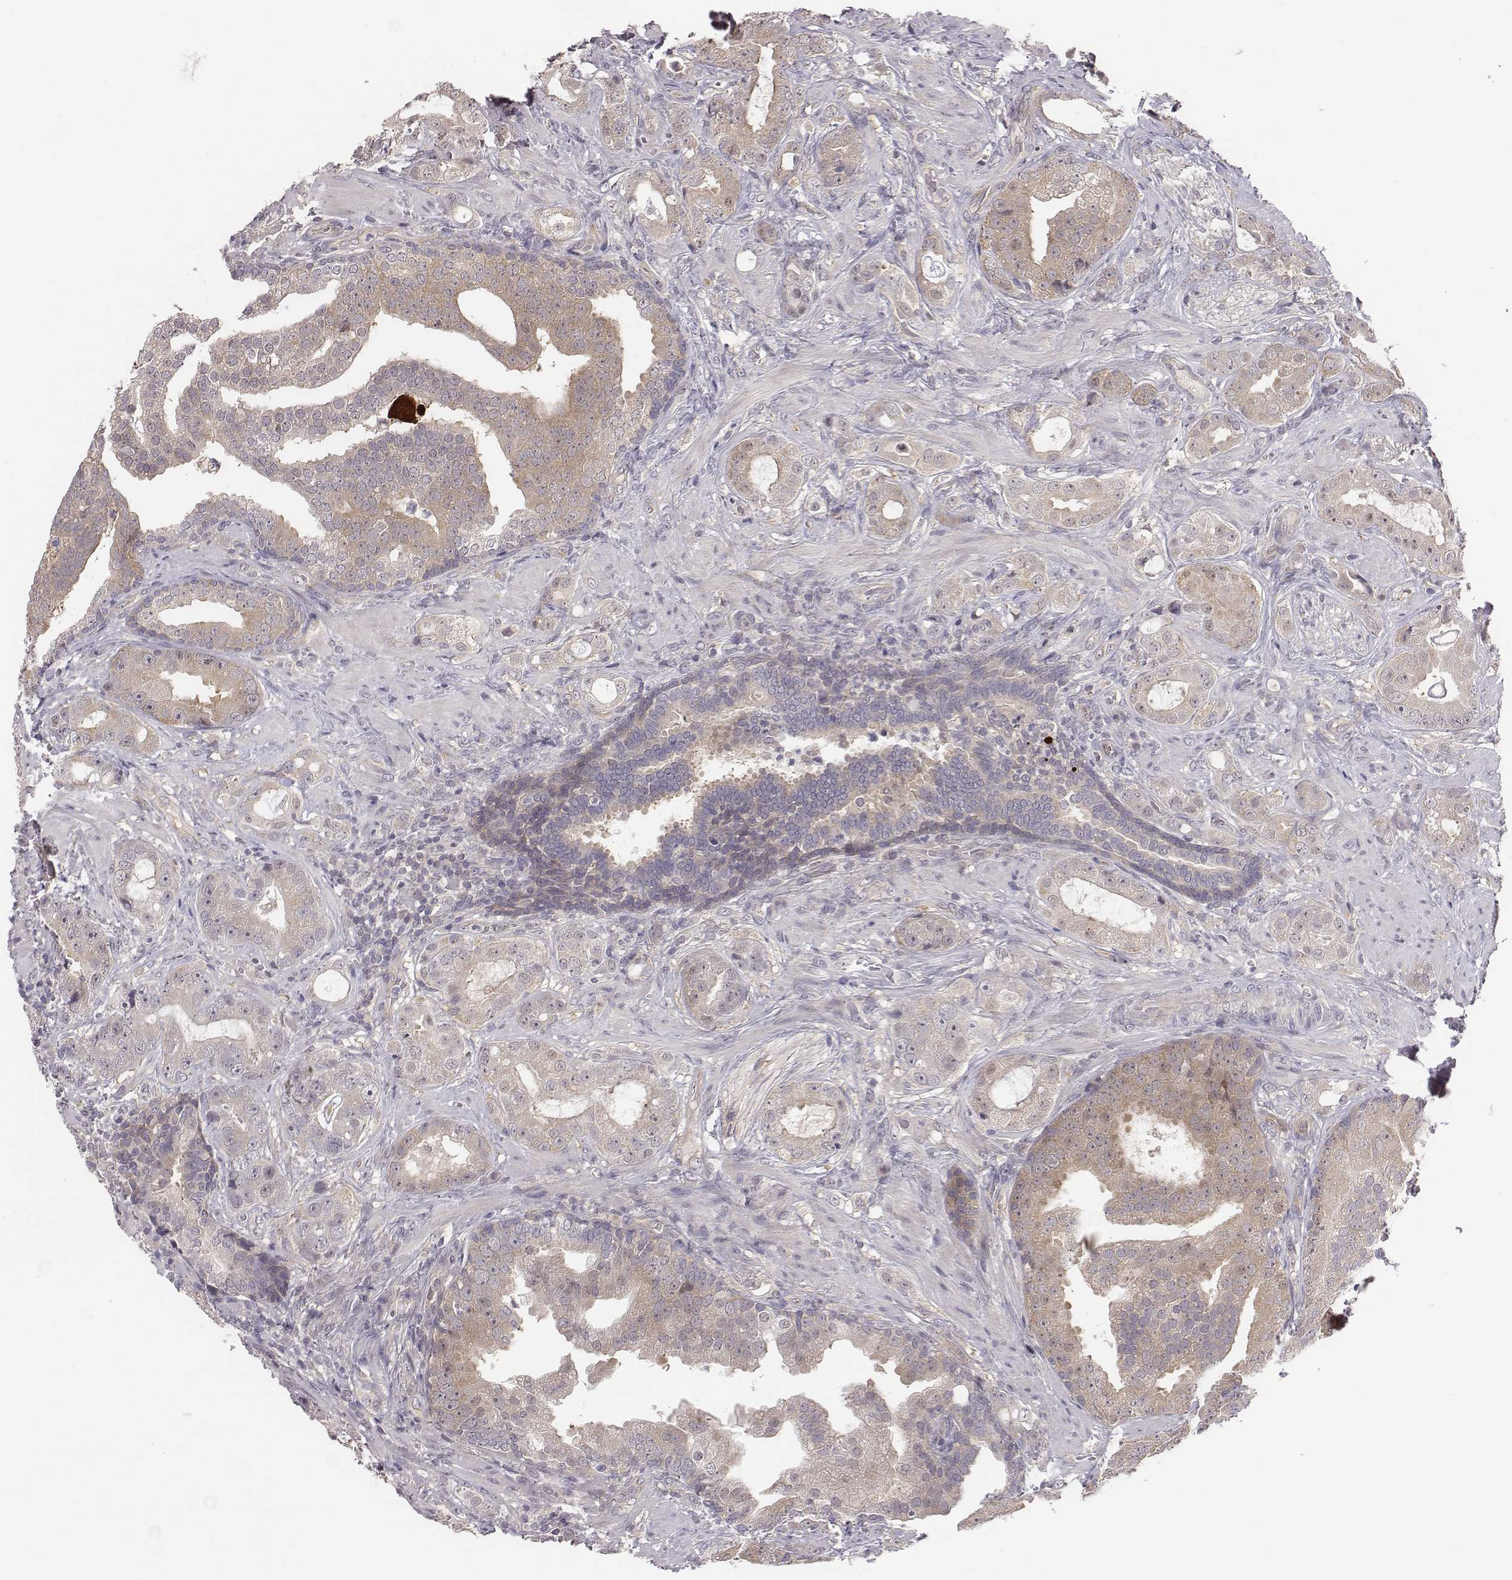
{"staining": {"intensity": "weak", "quantity": ">75%", "location": "cytoplasmic/membranous"}, "tissue": "prostate cancer", "cell_type": "Tumor cells", "image_type": "cancer", "snomed": [{"axis": "morphology", "description": "Adenocarcinoma, NOS"}, {"axis": "topography", "description": "Prostate"}], "caption": "An image of human prostate adenocarcinoma stained for a protein shows weak cytoplasmic/membranous brown staining in tumor cells.", "gene": "SMURF2", "patient": {"sex": "male", "age": 57}}